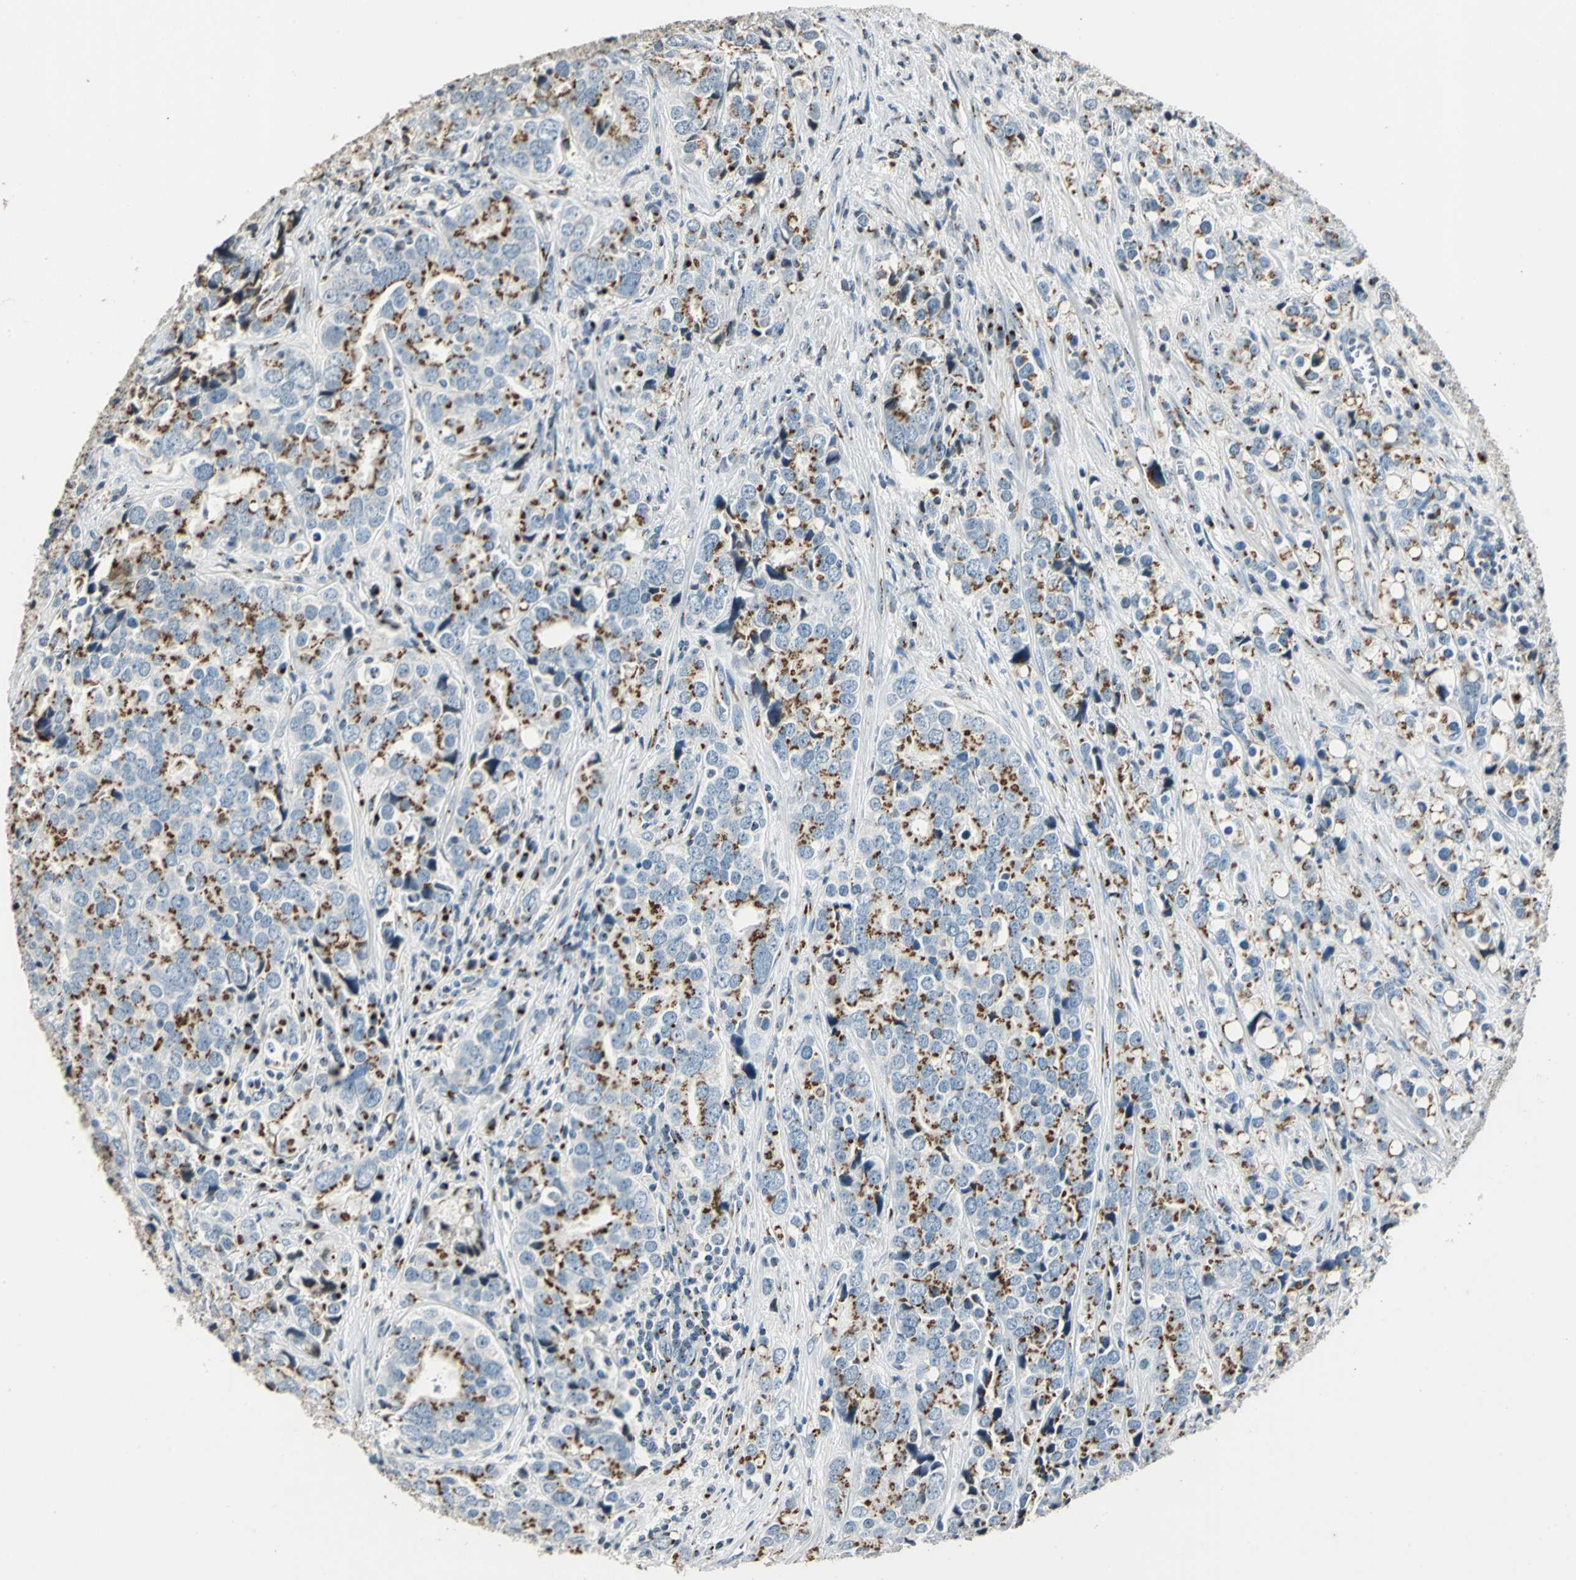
{"staining": {"intensity": "moderate", "quantity": "25%-75%", "location": "cytoplasmic/membranous"}, "tissue": "prostate cancer", "cell_type": "Tumor cells", "image_type": "cancer", "snomed": [{"axis": "morphology", "description": "Adenocarcinoma, High grade"}, {"axis": "topography", "description": "Prostate"}], "caption": "A photomicrograph showing moderate cytoplasmic/membranous positivity in approximately 25%-75% of tumor cells in prostate cancer, as visualized by brown immunohistochemical staining.", "gene": "TMEM115", "patient": {"sex": "male", "age": 71}}